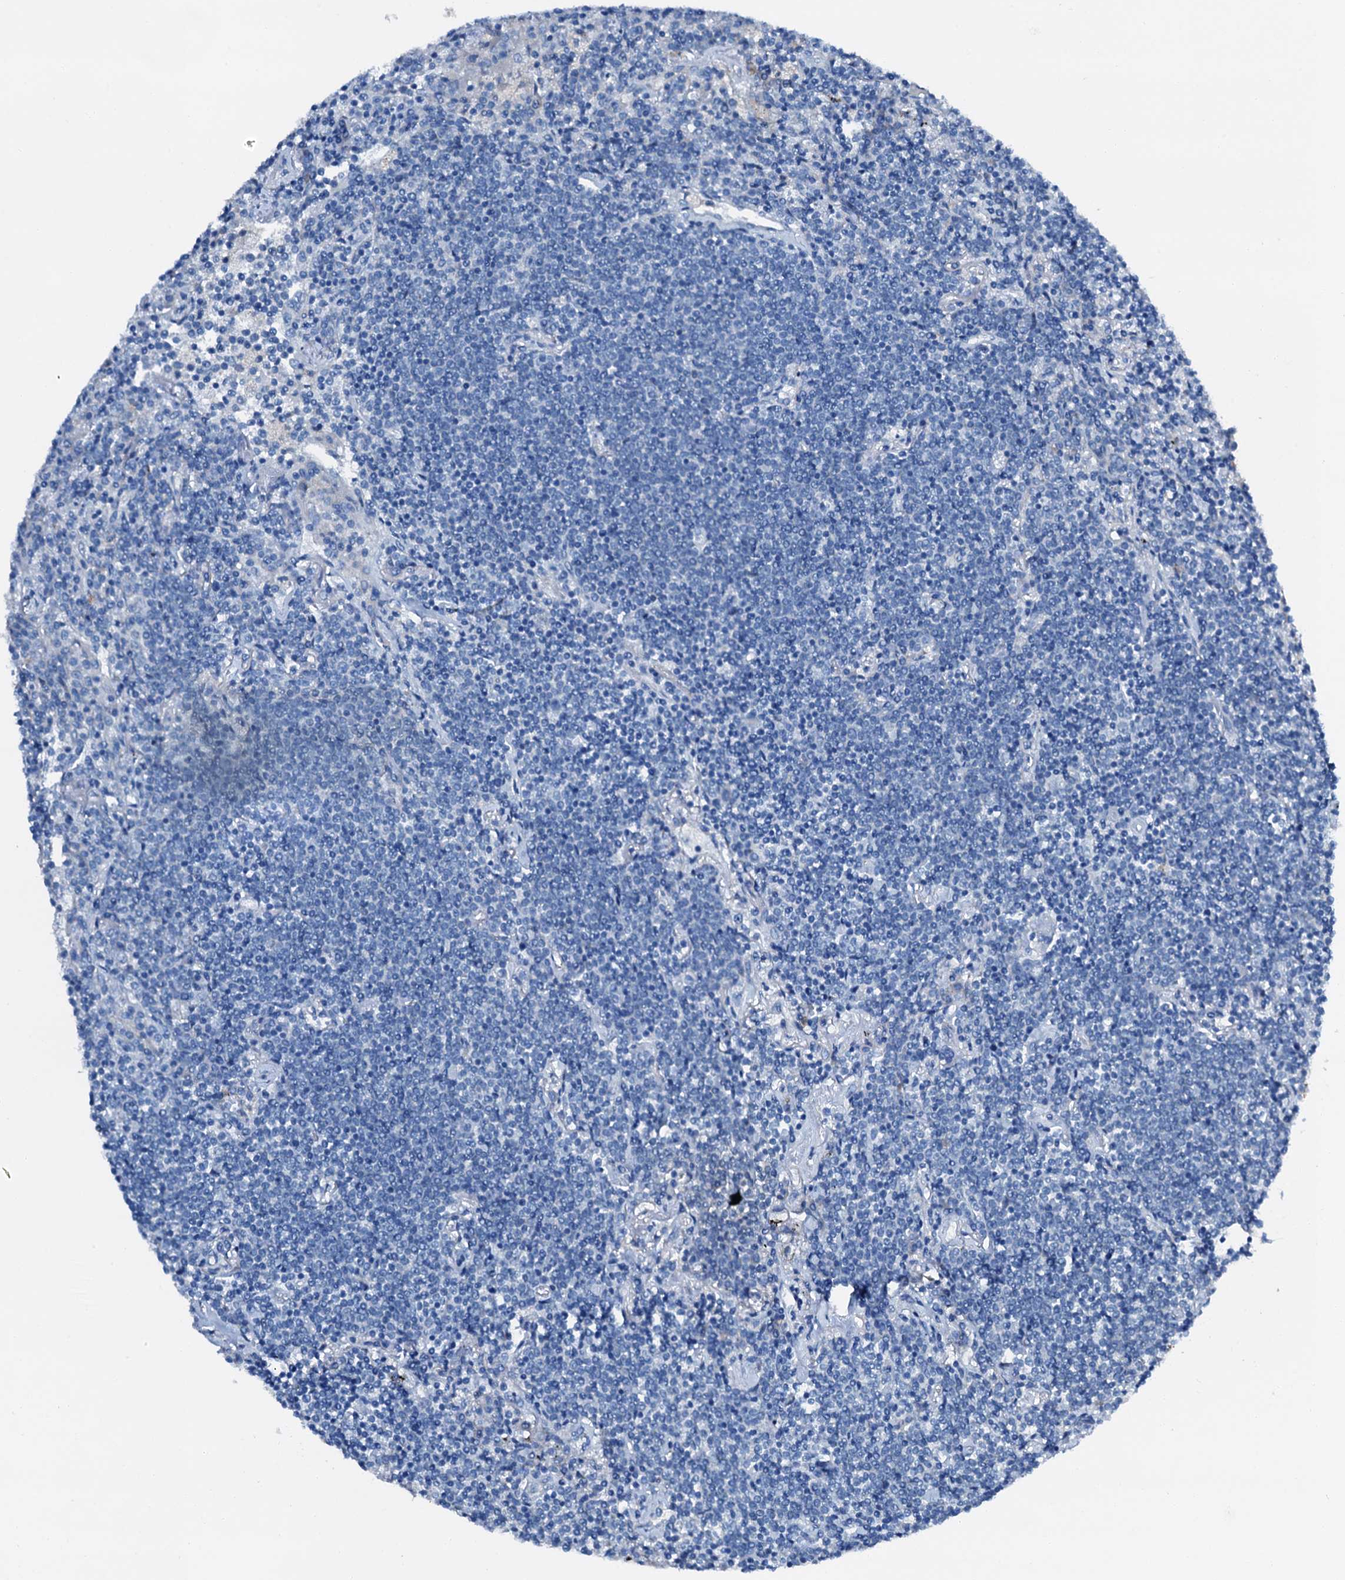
{"staining": {"intensity": "negative", "quantity": "none", "location": "none"}, "tissue": "lymphoma", "cell_type": "Tumor cells", "image_type": "cancer", "snomed": [{"axis": "morphology", "description": "Malignant lymphoma, non-Hodgkin's type, Low grade"}, {"axis": "topography", "description": "Lung"}], "caption": "Human malignant lymphoma, non-Hodgkin's type (low-grade) stained for a protein using immunohistochemistry exhibits no expression in tumor cells.", "gene": "C1QTNF4", "patient": {"sex": "female", "age": 71}}